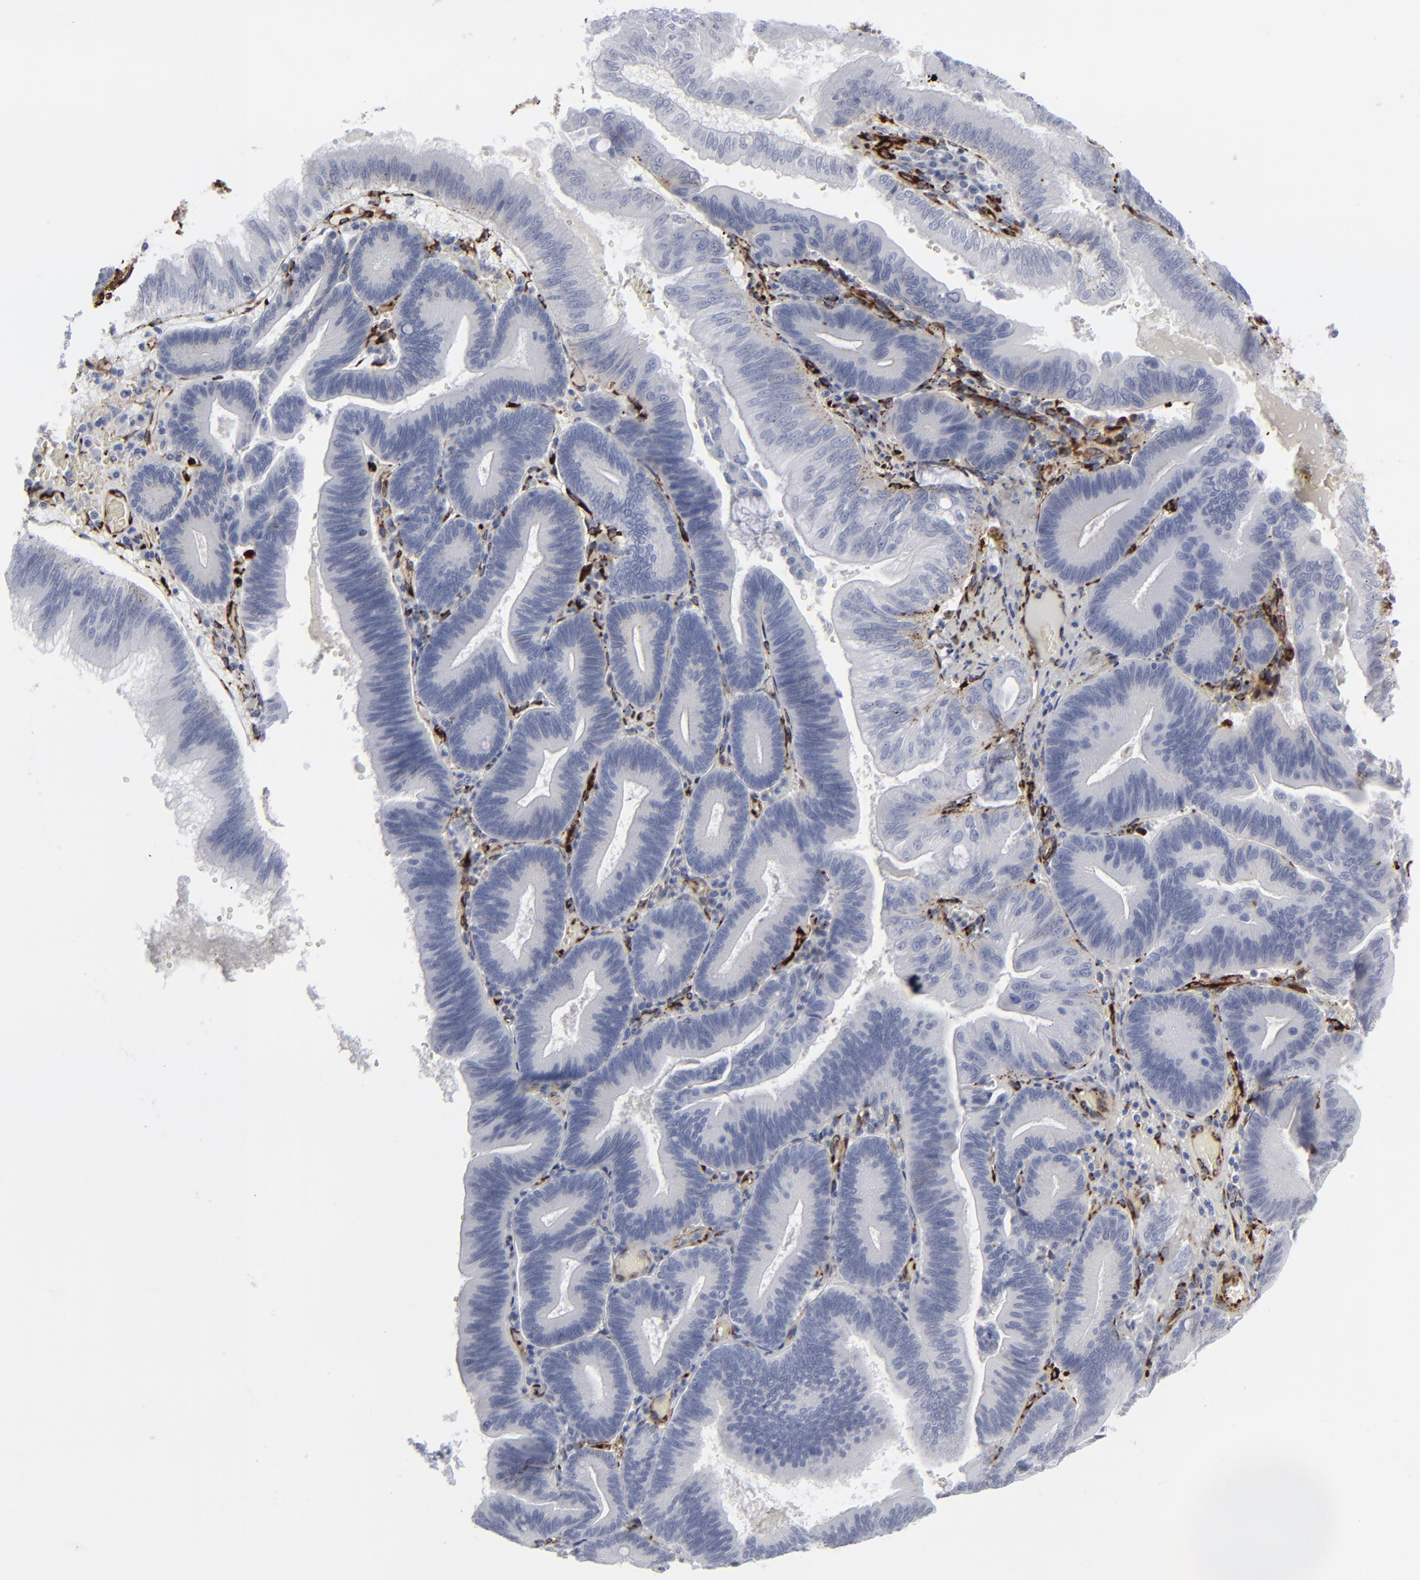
{"staining": {"intensity": "negative", "quantity": "none", "location": "none"}, "tissue": "pancreatic cancer", "cell_type": "Tumor cells", "image_type": "cancer", "snomed": [{"axis": "morphology", "description": "Adenocarcinoma, NOS"}, {"axis": "topography", "description": "Pancreas"}], "caption": "This is an immunohistochemistry histopathology image of human pancreatic adenocarcinoma. There is no expression in tumor cells.", "gene": "SPARC", "patient": {"sex": "male", "age": 82}}